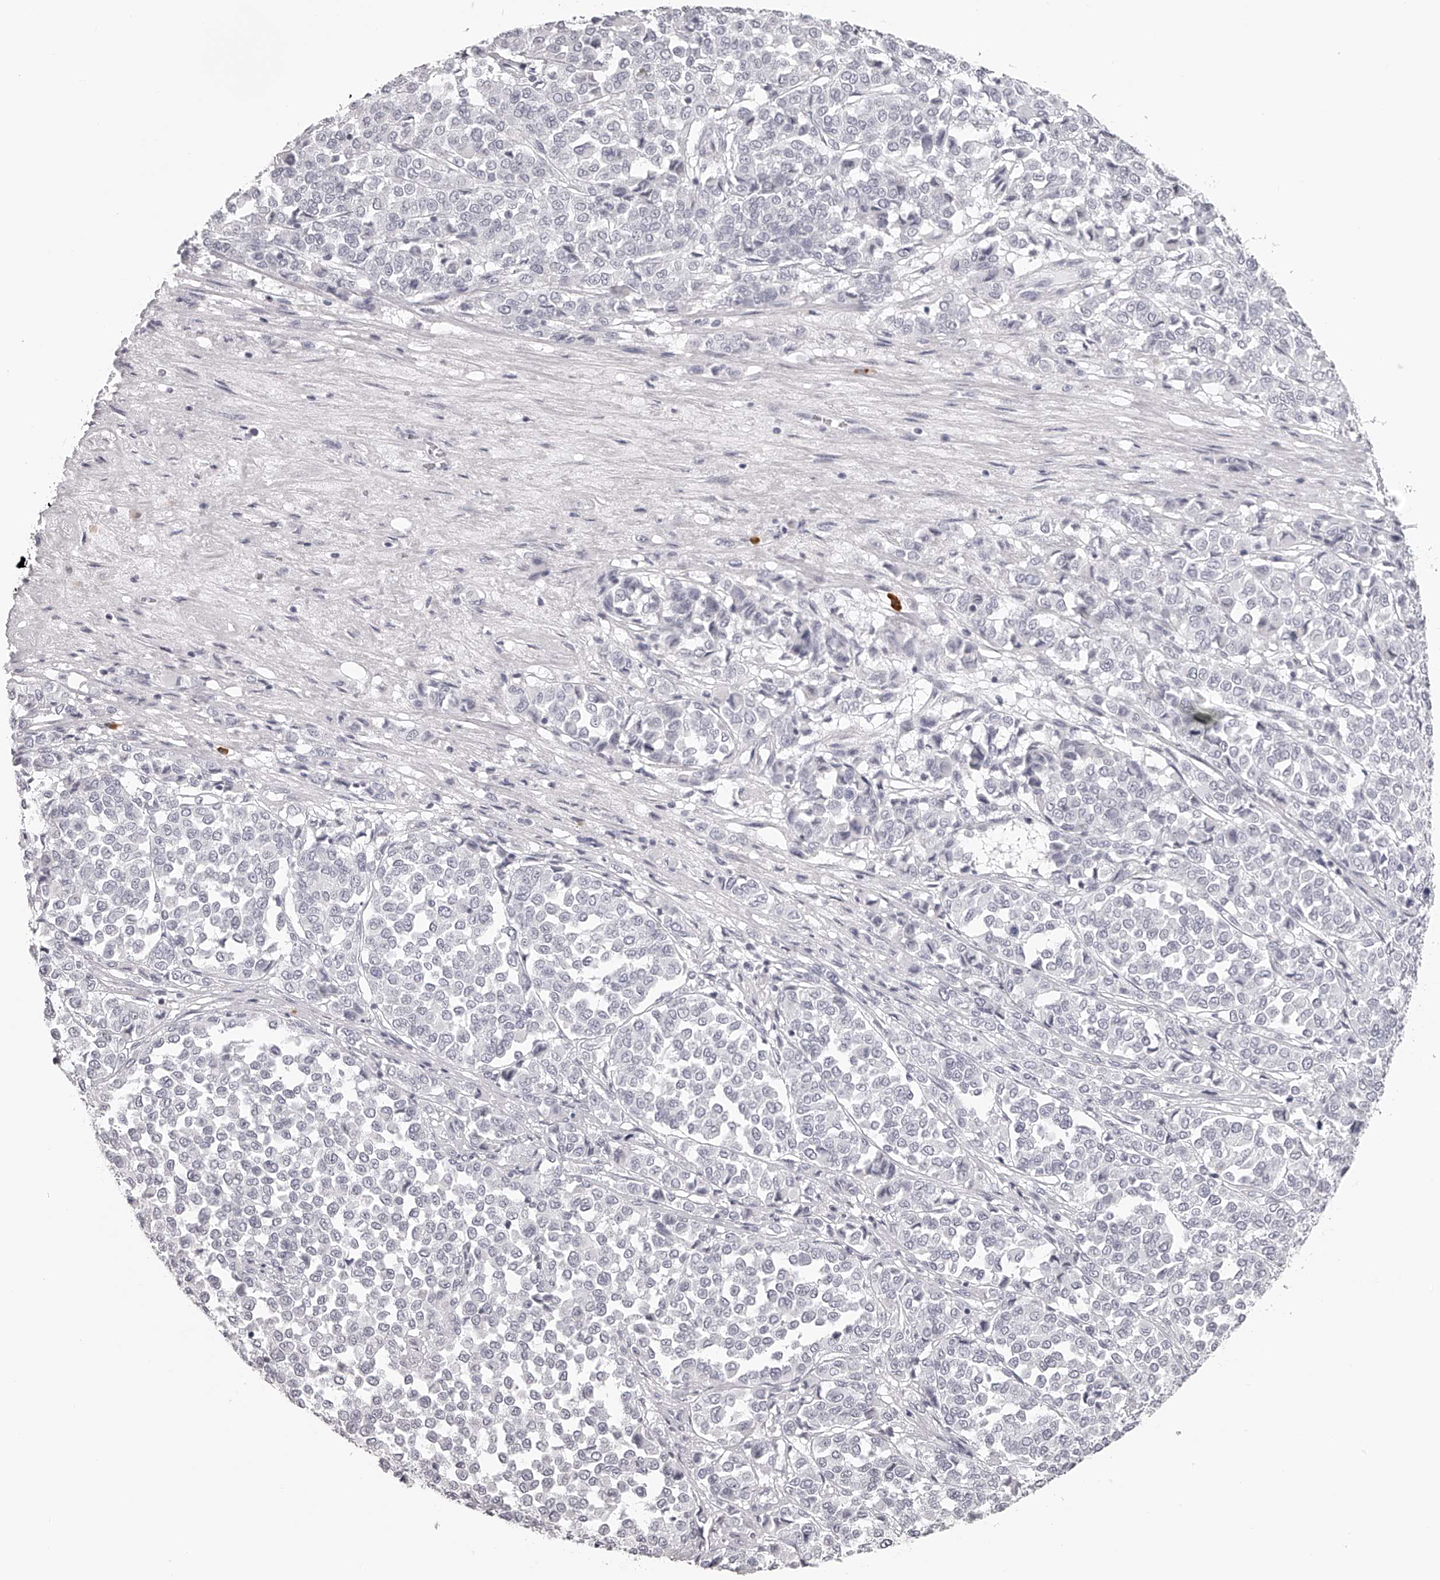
{"staining": {"intensity": "negative", "quantity": "none", "location": "none"}, "tissue": "melanoma", "cell_type": "Tumor cells", "image_type": "cancer", "snomed": [{"axis": "morphology", "description": "Malignant melanoma, Metastatic site"}, {"axis": "topography", "description": "Pancreas"}], "caption": "Melanoma stained for a protein using immunohistochemistry exhibits no positivity tumor cells.", "gene": "SEC11C", "patient": {"sex": "female", "age": 30}}